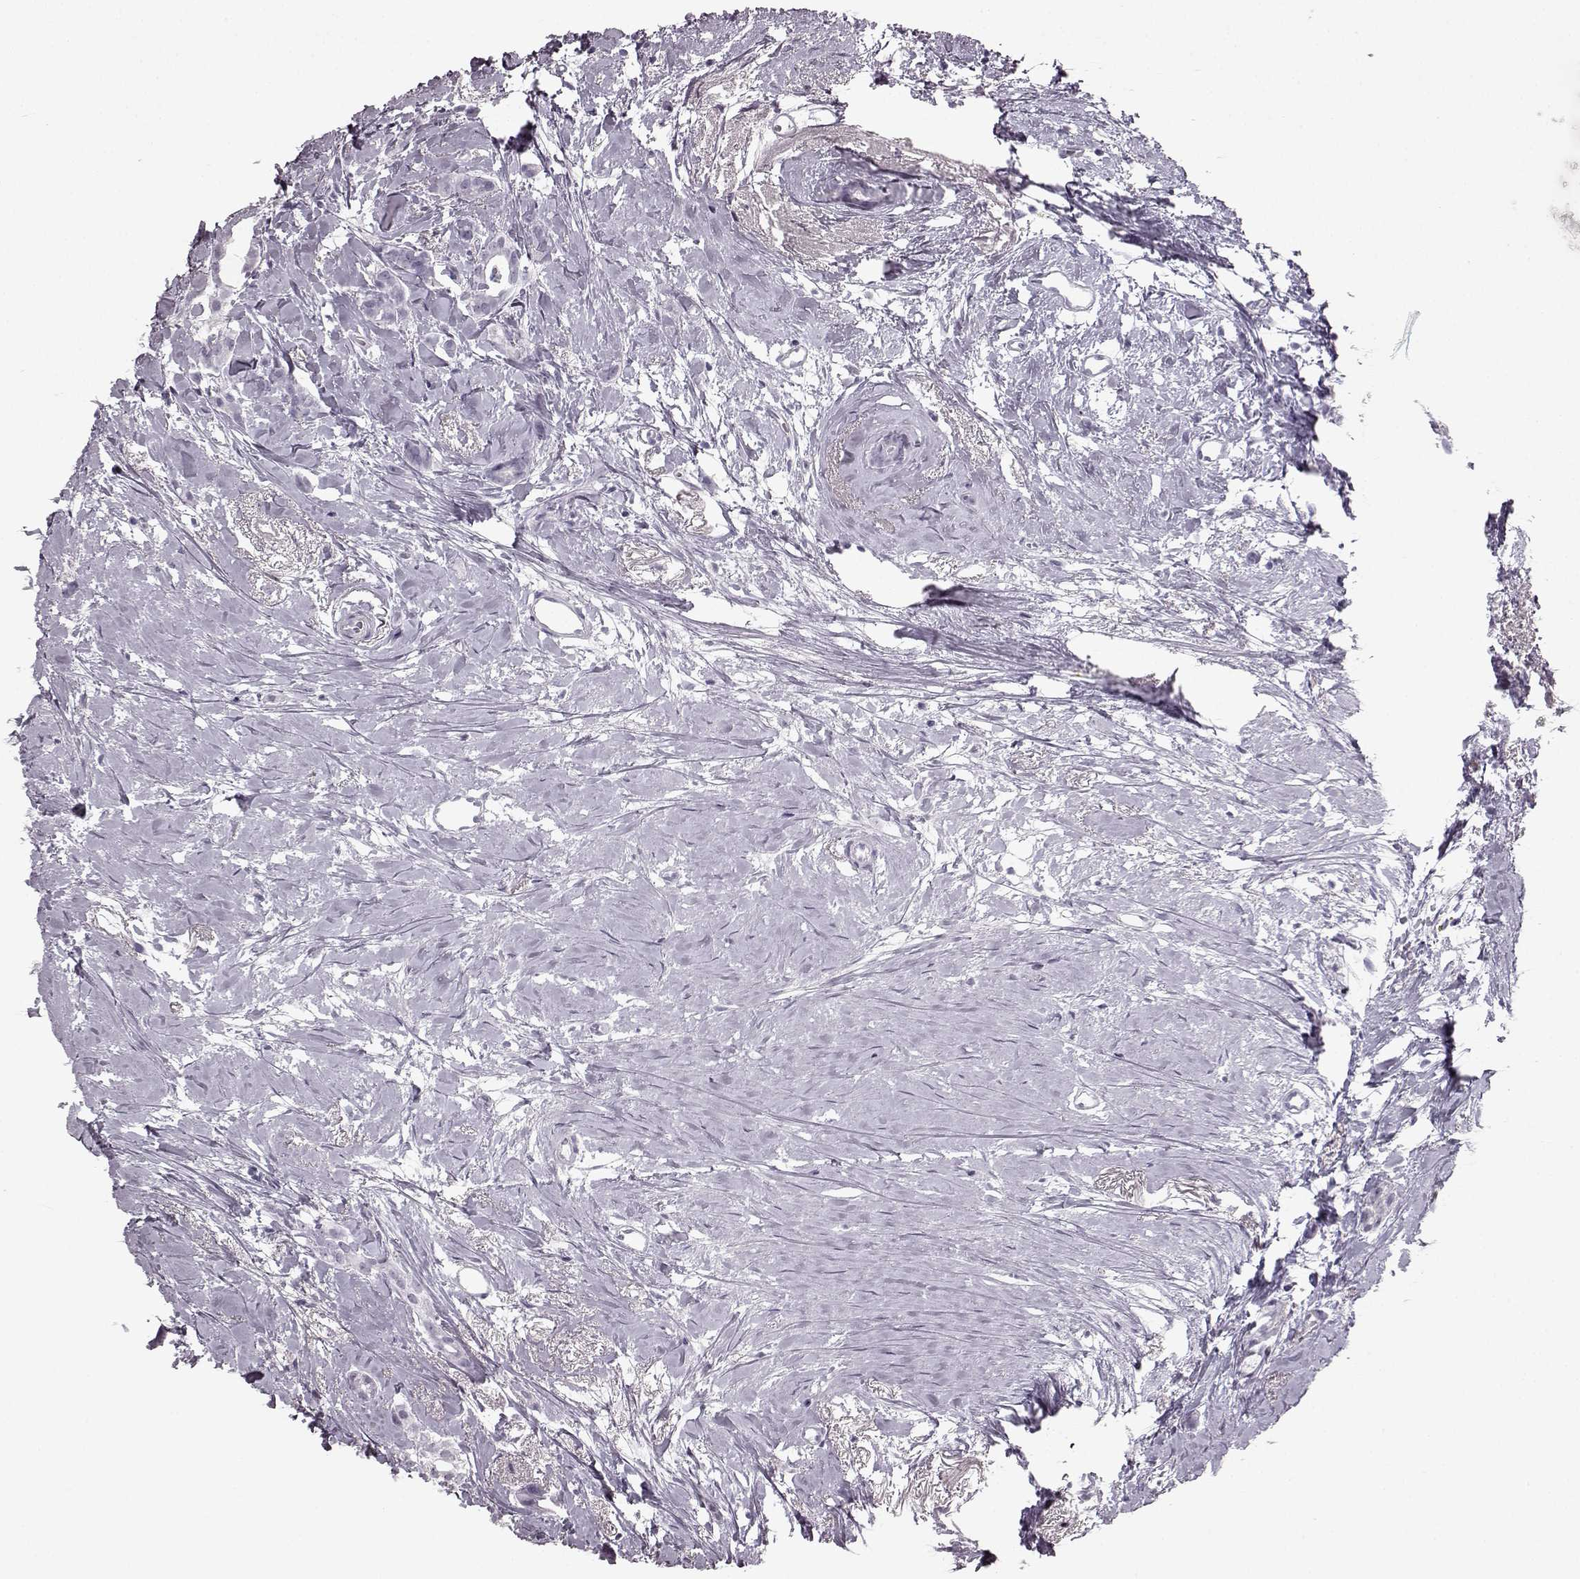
{"staining": {"intensity": "negative", "quantity": "none", "location": "none"}, "tissue": "breast cancer", "cell_type": "Tumor cells", "image_type": "cancer", "snomed": [{"axis": "morphology", "description": "Duct carcinoma"}, {"axis": "topography", "description": "Breast"}], "caption": "Breast cancer (intraductal carcinoma) was stained to show a protein in brown. There is no significant staining in tumor cells.", "gene": "SEMG2", "patient": {"sex": "female", "age": 40}}